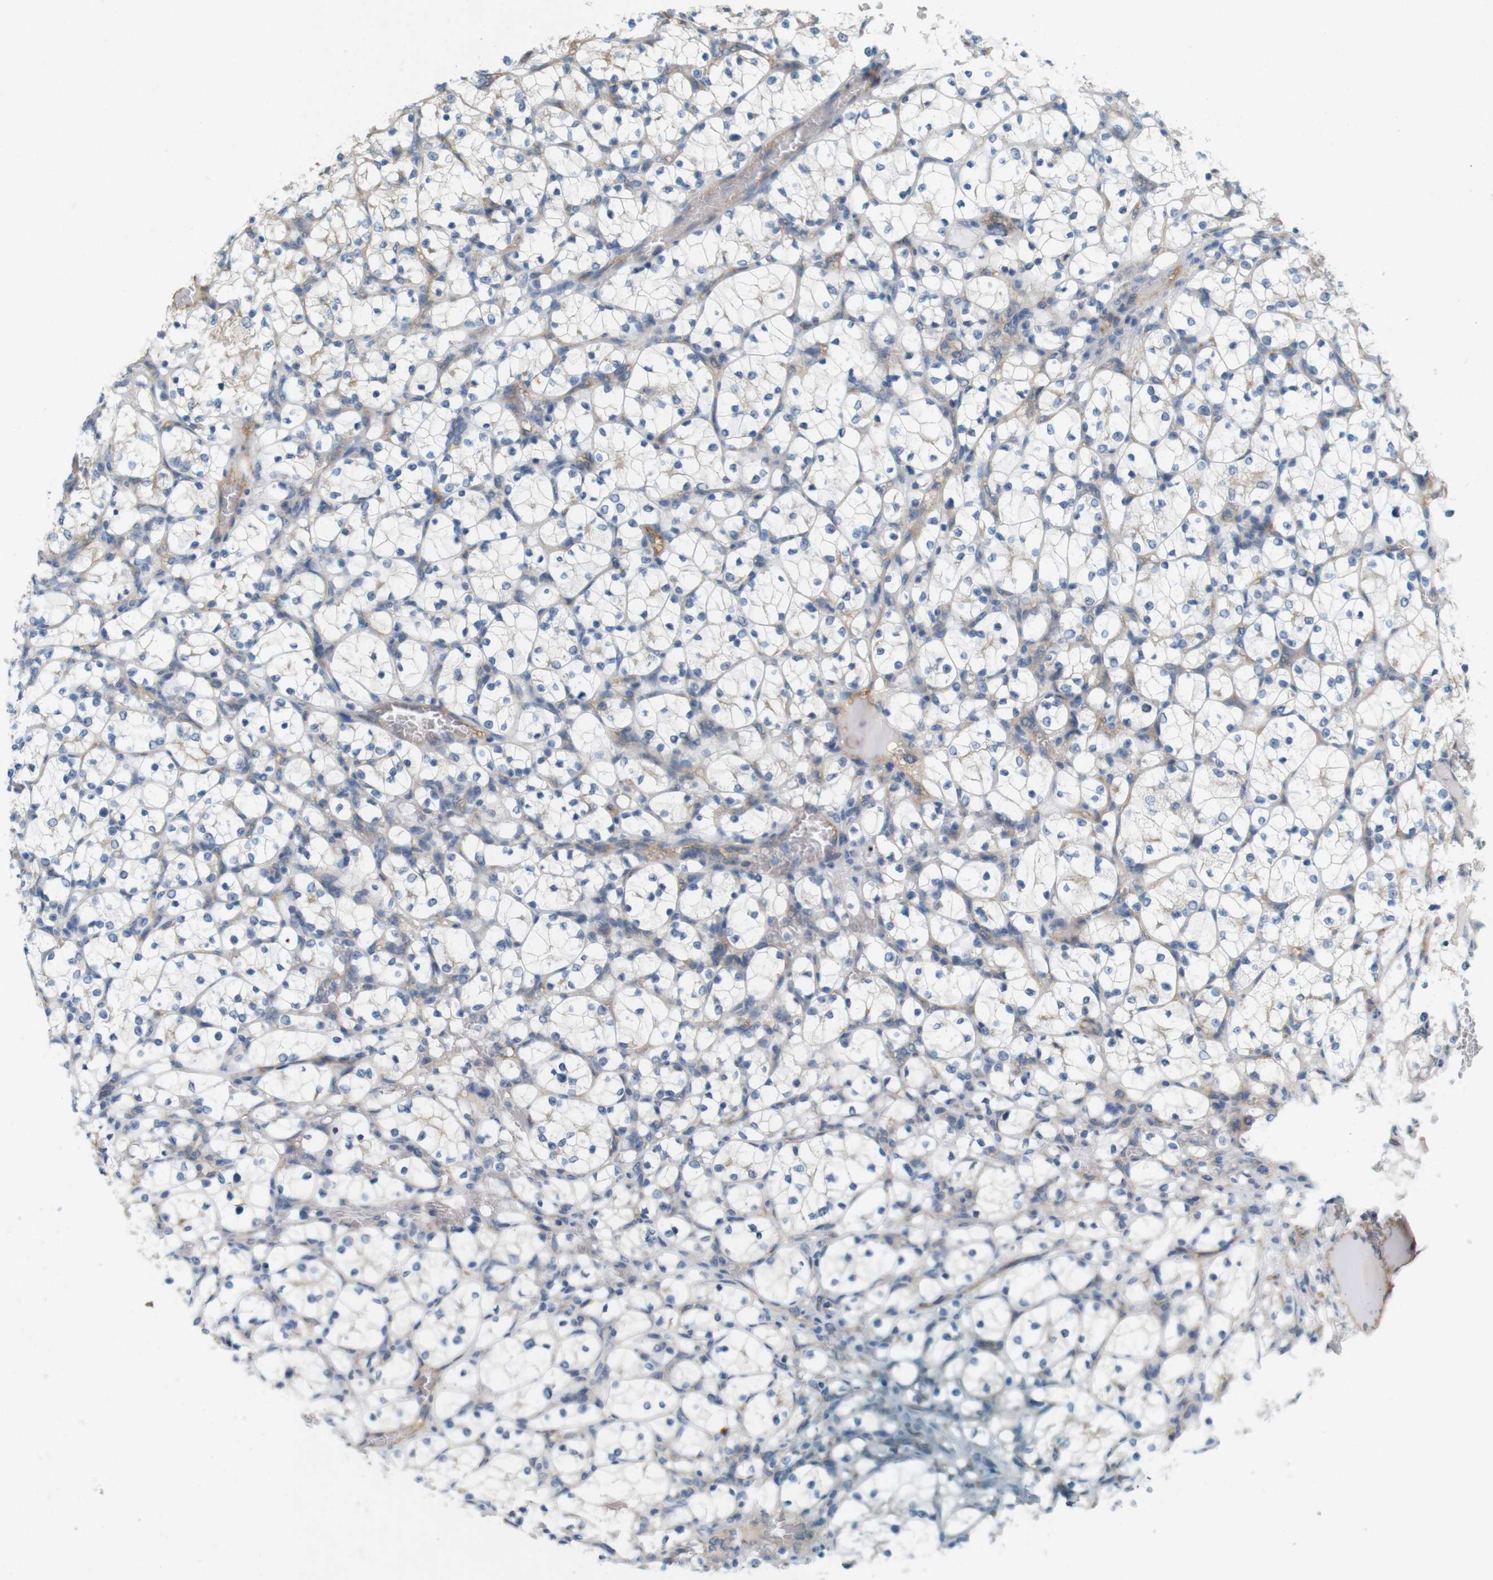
{"staining": {"intensity": "negative", "quantity": "none", "location": "none"}, "tissue": "renal cancer", "cell_type": "Tumor cells", "image_type": "cancer", "snomed": [{"axis": "morphology", "description": "Adenocarcinoma, NOS"}, {"axis": "topography", "description": "Kidney"}], "caption": "A histopathology image of human renal cancer (adenocarcinoma) is negative for staining in tumor cells.", "gene": "PVR", "patient": {"sex": "female", "age": 69}}